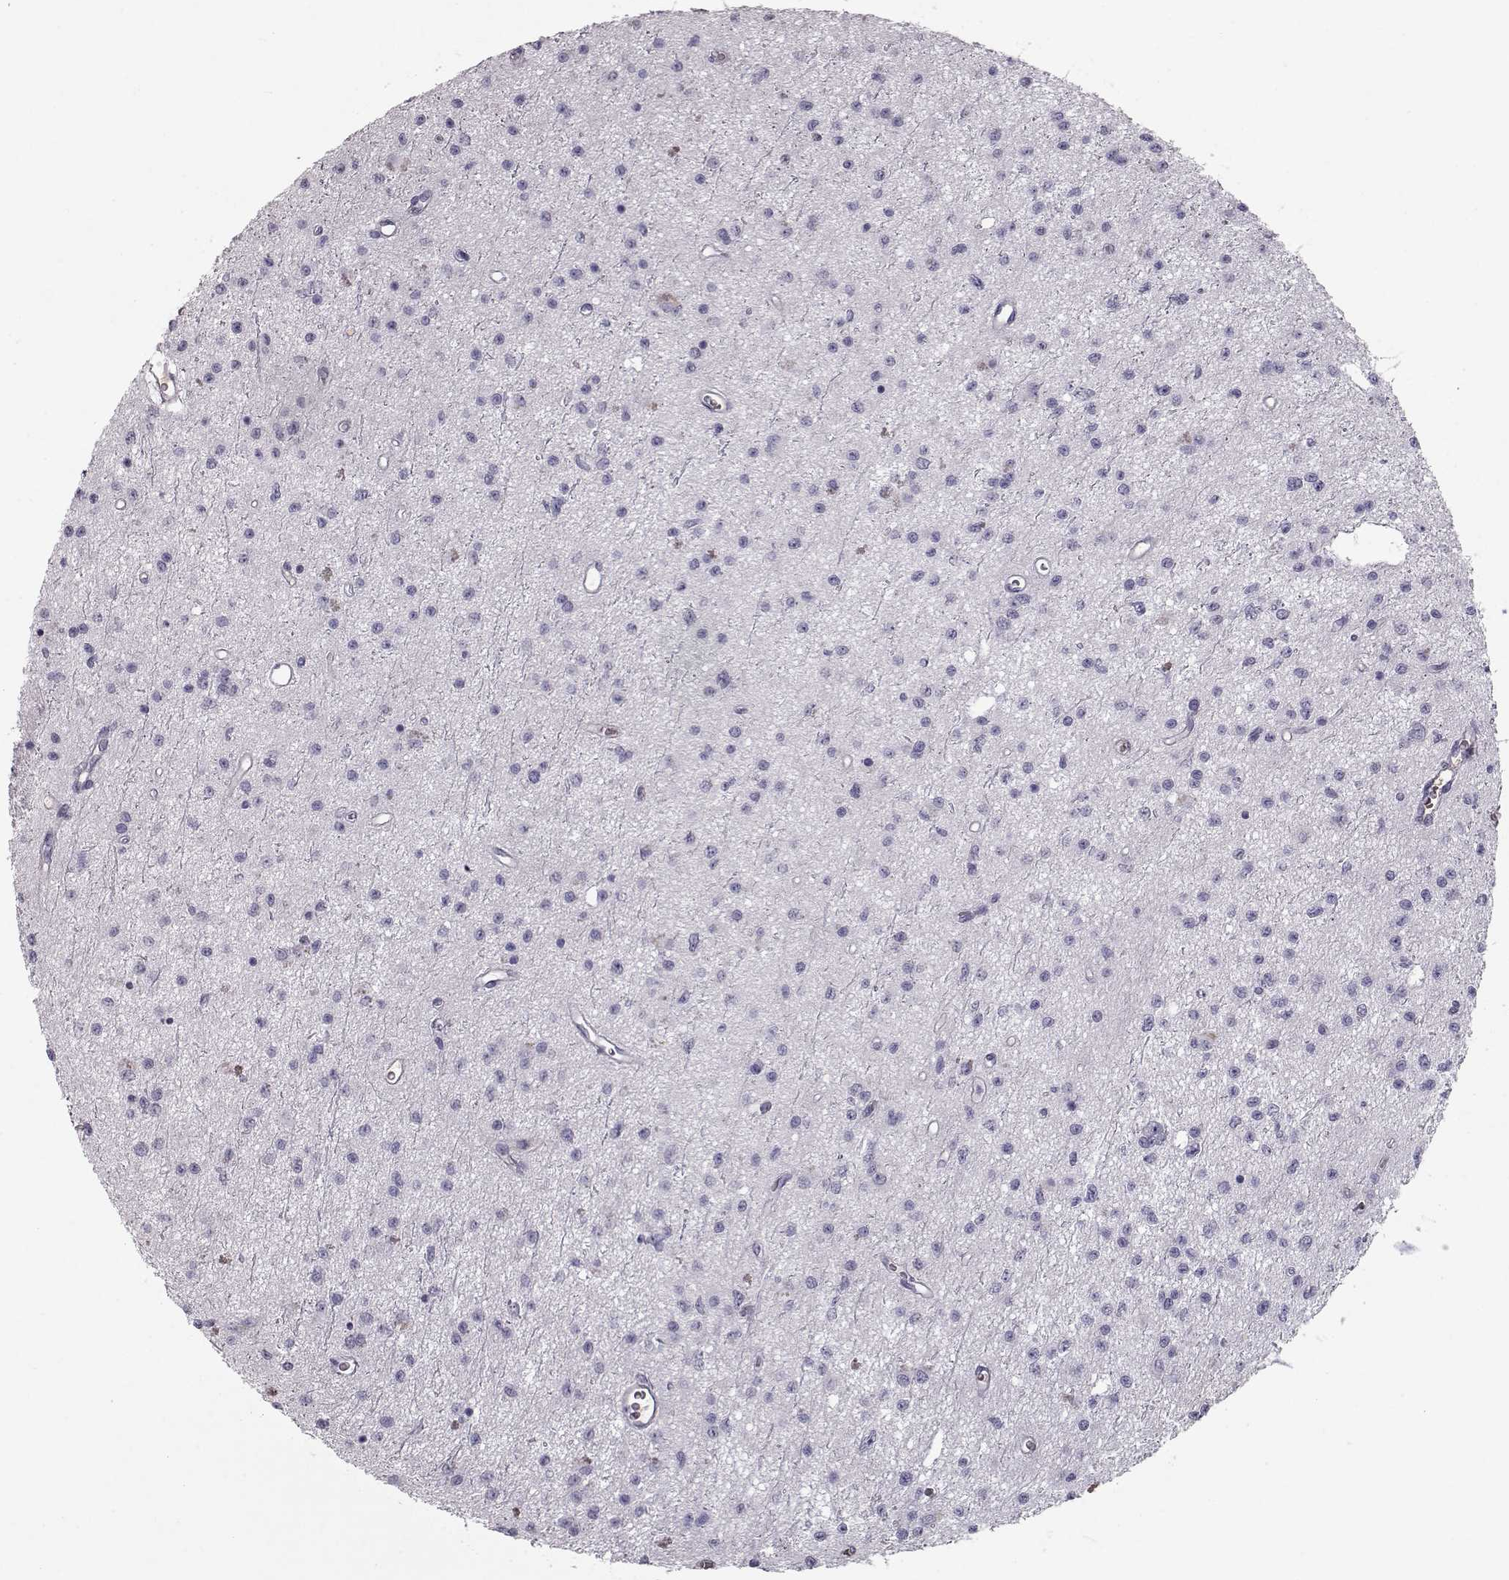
{"staining": {"intensity": "negative", "quantity": "none", "location": "none"}, "tissue": "glioma", "cell_type": "Tumor cells", "image_type": "cancer", "snomed": [{"axis": "morphology", "description": "Glioma, malignant, Low grade"}, {"axis": "topography", "description": "Brain"}], "caption": "Malignant glioma (low-grade) stained for a protein using immunohistochemistry displays no expression tumor cells.", "gene": "CCL19", "patient": {"sex": "female", "age": 45}}